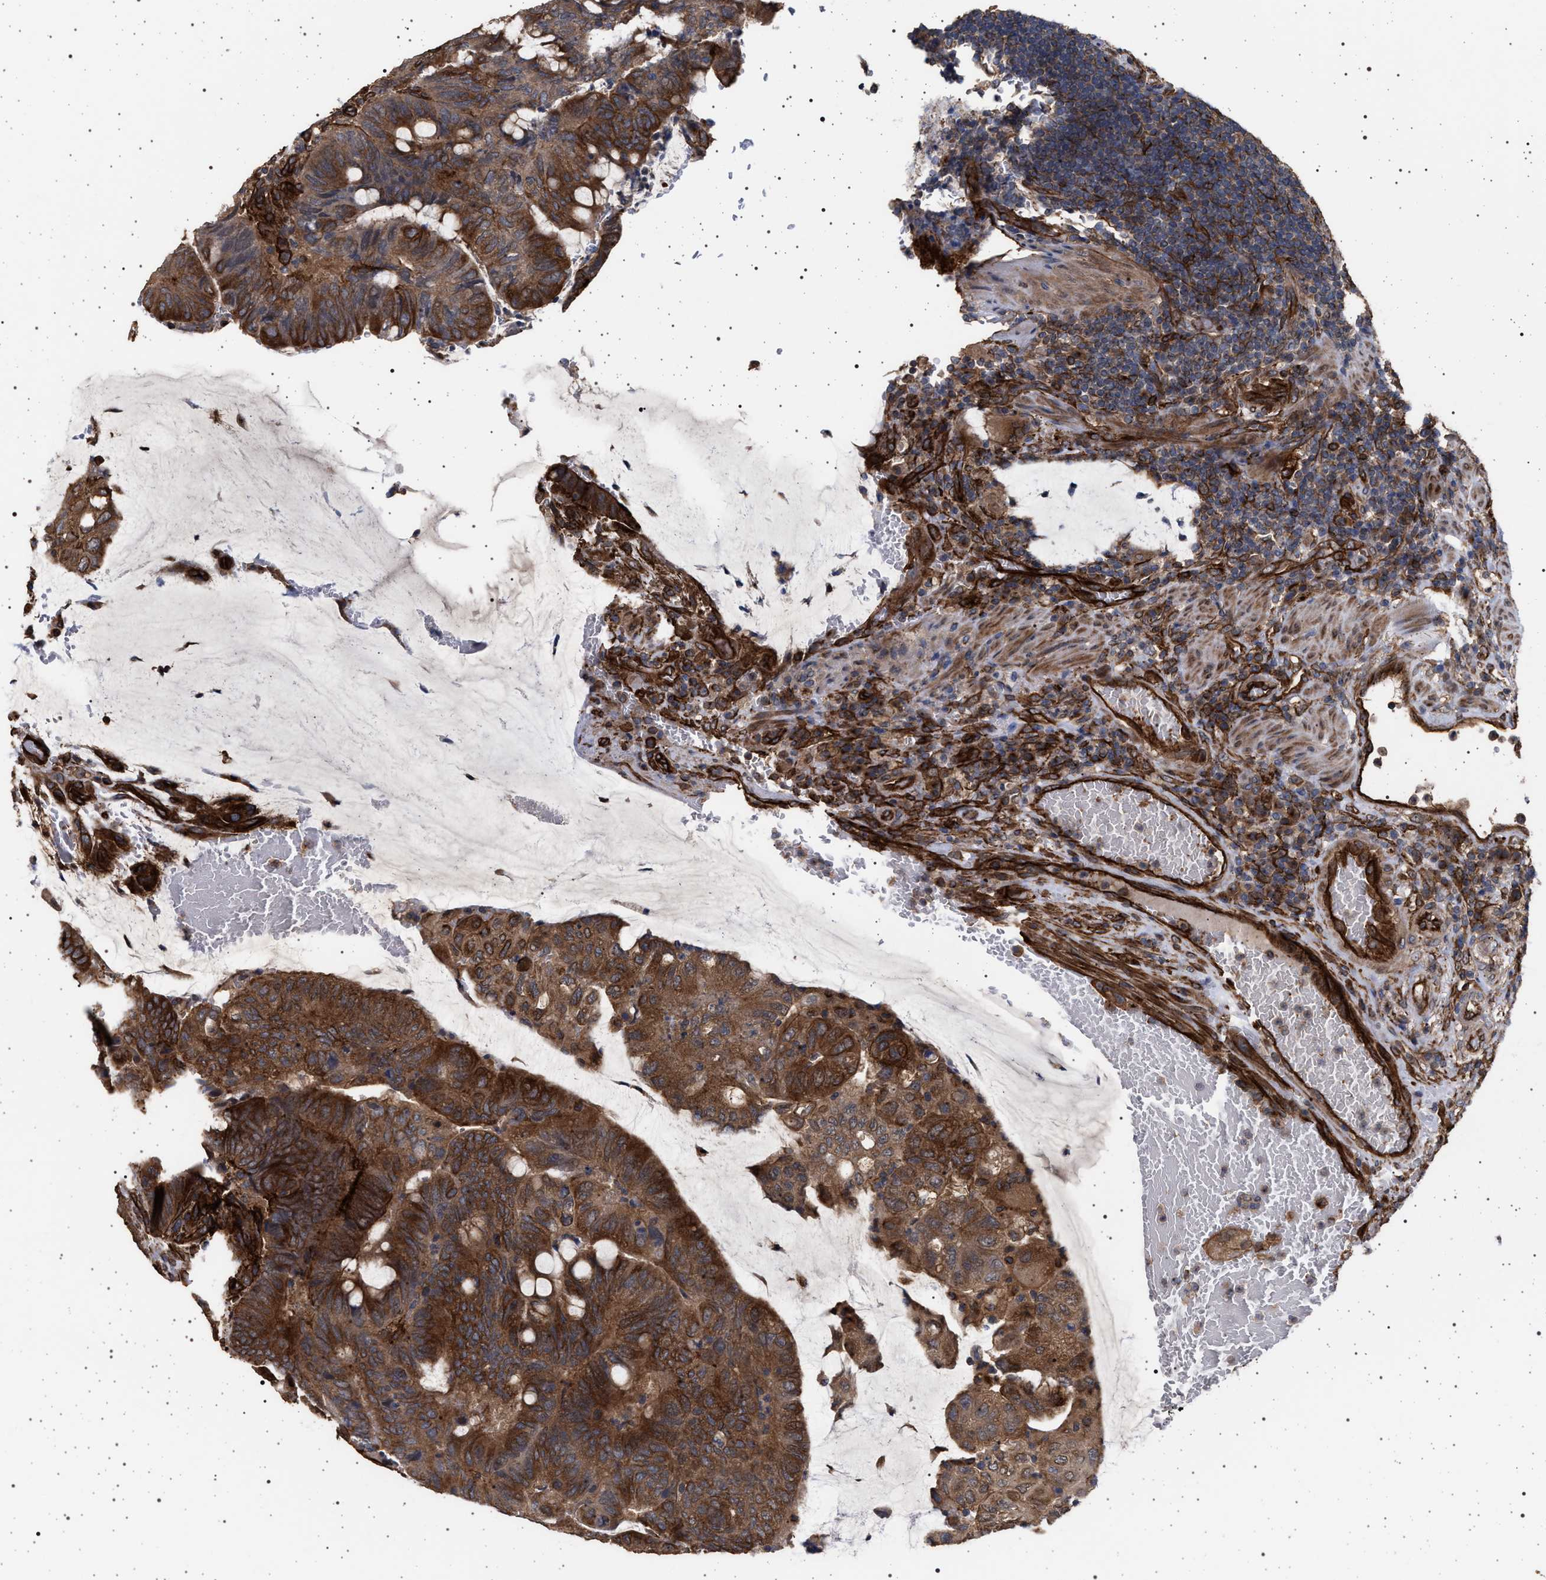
{"staining": {"intensity": "moderate", "quantity": ">75%", "location": "cytoplasmic/membranous"}, "tissue": "colorectal cancer", "cell_type": "Tumor cells", "image_type": "cancer", "snomed": [{"axis": "morphology", "description": "Normal tissue, NOS"}, {"axis": "morphology", "description": "Adenocarcinoma, NOS"}, {"axis": "topography", "description": "Rectum"}, {"axis": "topography", "description": "Peripheral nerve tissue"}], "caption": "Protein staining by immunohistochemistry (IHC) reveals moderate cytoplasmic/membranous staining in approximately >75% of tumor cells in adenocarcinoma (colorectal).", "gene": "IFT20", "patient": {"sex": "male", "age": 92}}